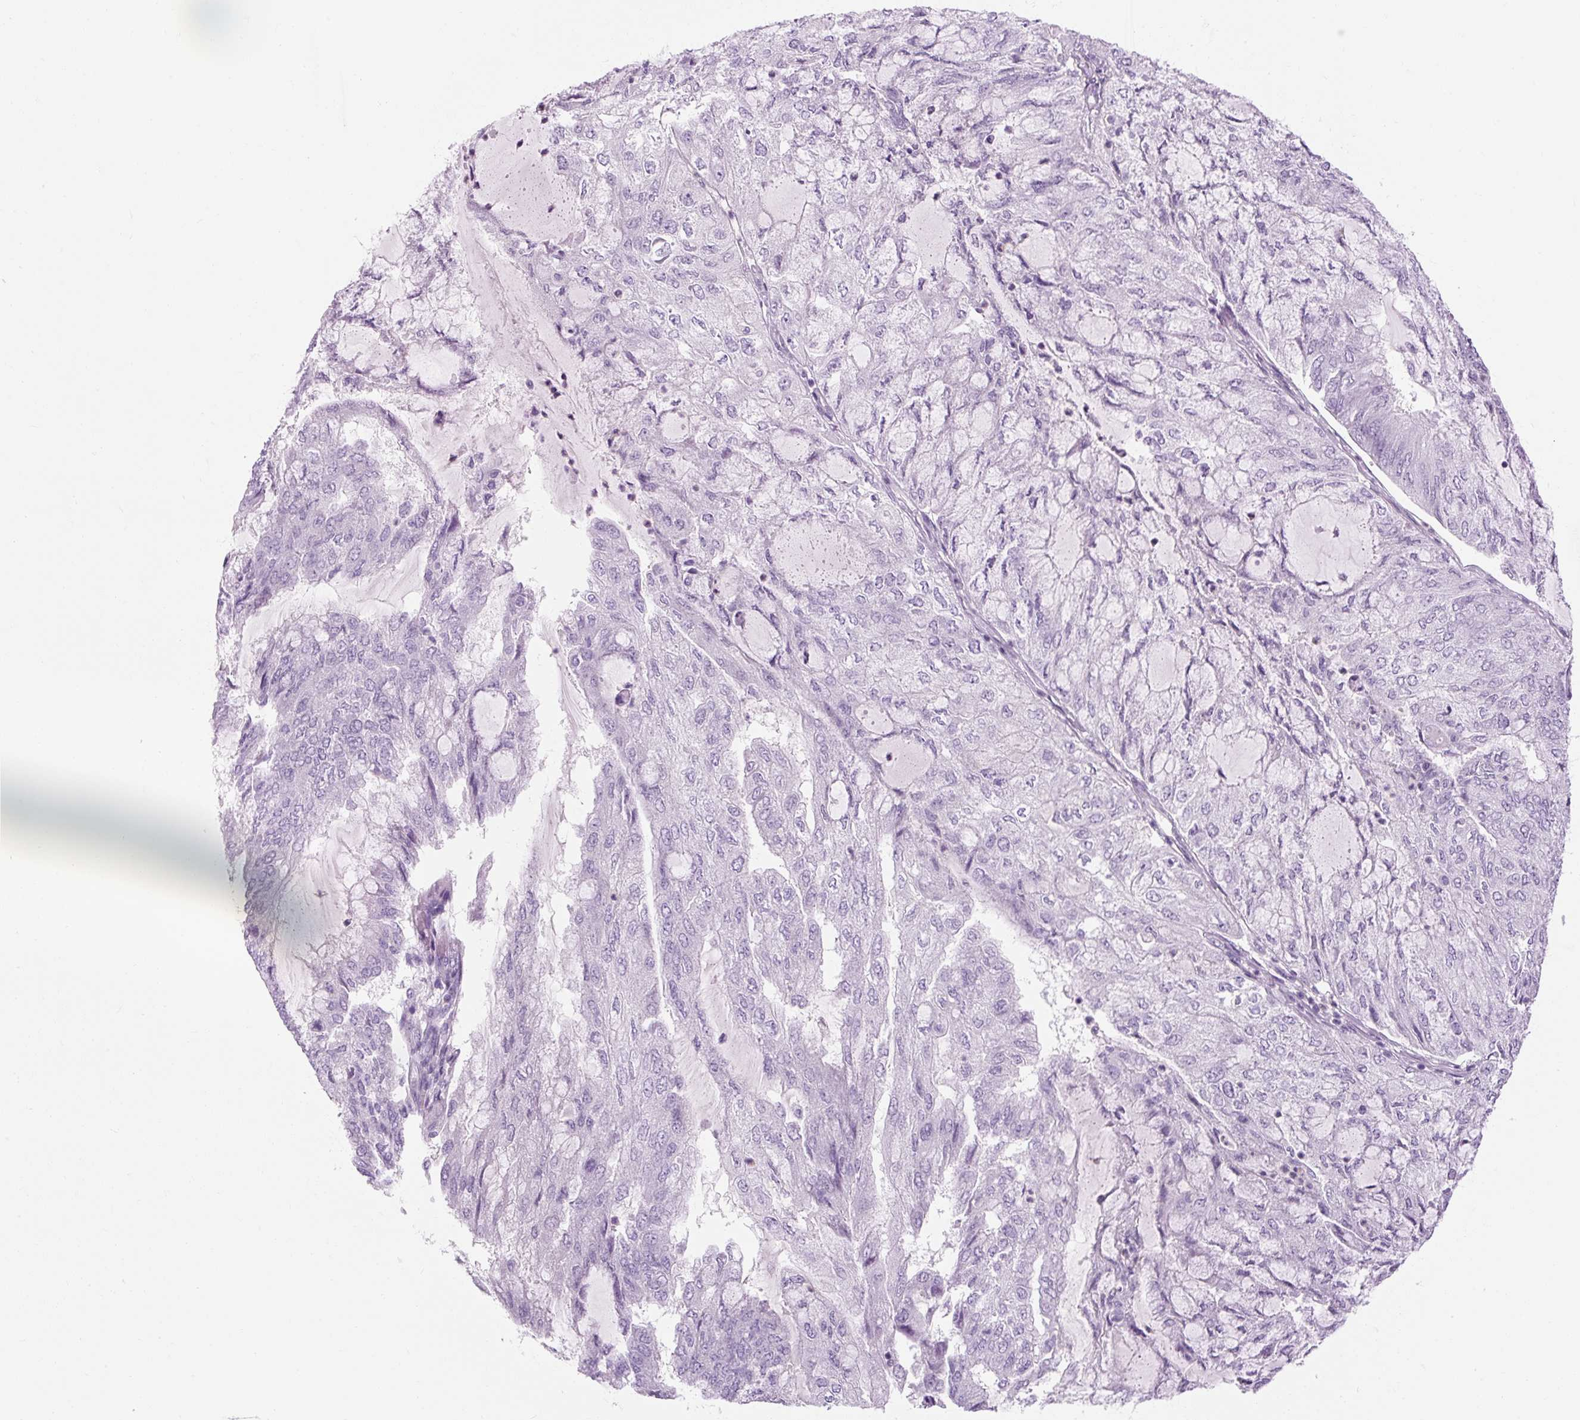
{"staining": {"intensity": "negative", "quantity": "none", "location": "none"}, "tissue": "endometrial cancer", "cell_type": "Tumor cells", "image_type": "cancer", "snomed": [{"axis": "morphology", "description": "Adenocarcinoma, NOS"}, {"axis": "topography", "description": "Endometrium"}], "caption": "An immunohistochemistry histopathology image of endometrial cancer (adenocarcinoma) is shown. There is no staining in tumor cells of endometrial cancer (adenocarcinoma).", "gene": "TIGD2", "patient": {"sex": "female", "age": 81}}